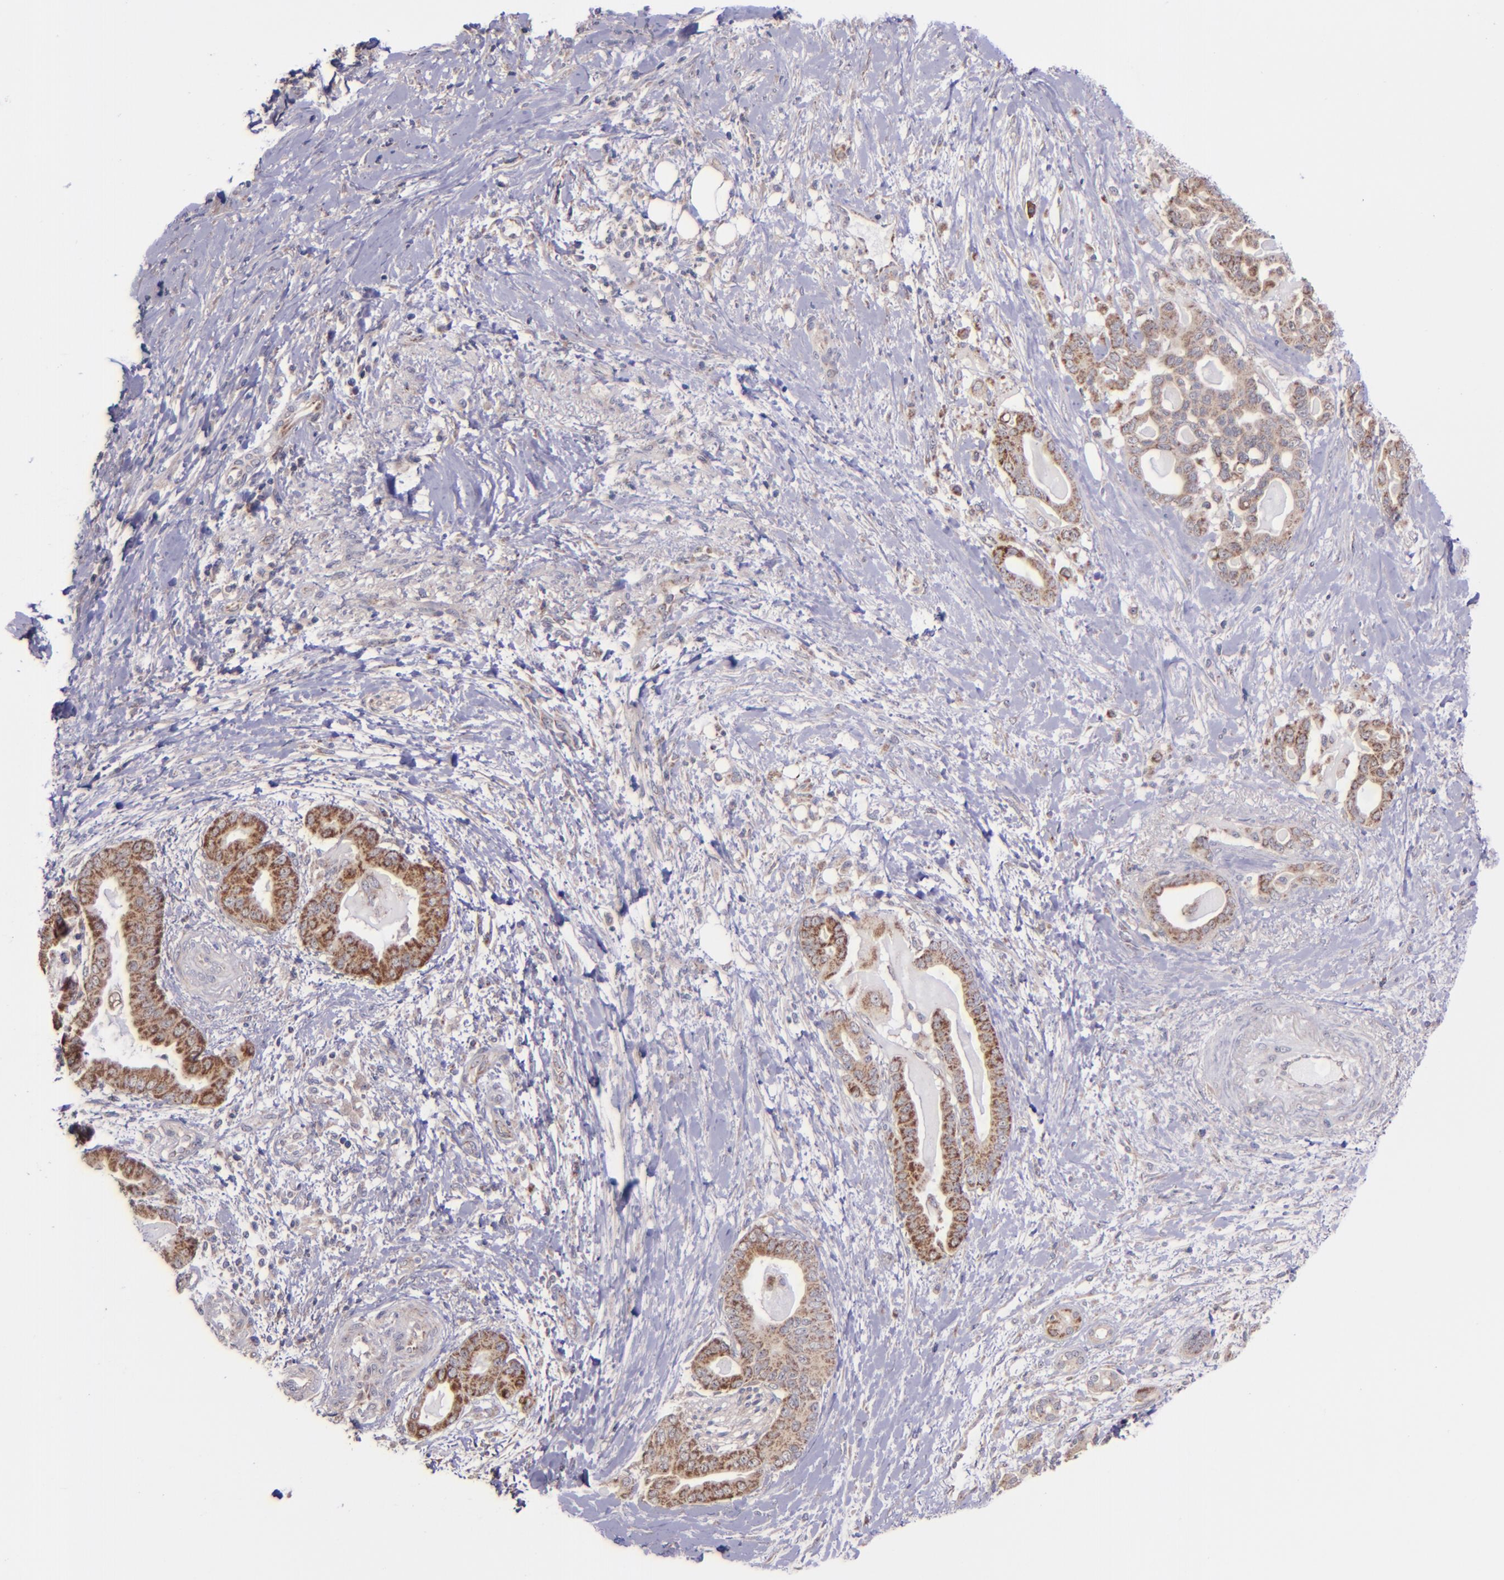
{"staining": {"intensity": "moderate", "quantity": ">75%", "location": "cytoplasmic/membranous"}, "tissue": "pancreatic cancer", "cell_type": "Tumor cells", "image_type": "cancer", "snomed": [{"axis": "morphology", "description": "Adenocarcinoma, NOS"}, {"axis": "topography", "description": "Pancreas"}], "caption": "A brown stain highlights moderate cytoplasmic/membranous expression of a protein in human adenocarcinoma (pancreatic) tumor cells. The protein of interest is shown in brown color, while the nuclei are stained blue.", "gene": "SHC1", "patient": {"sex": "male", "age": 63}}